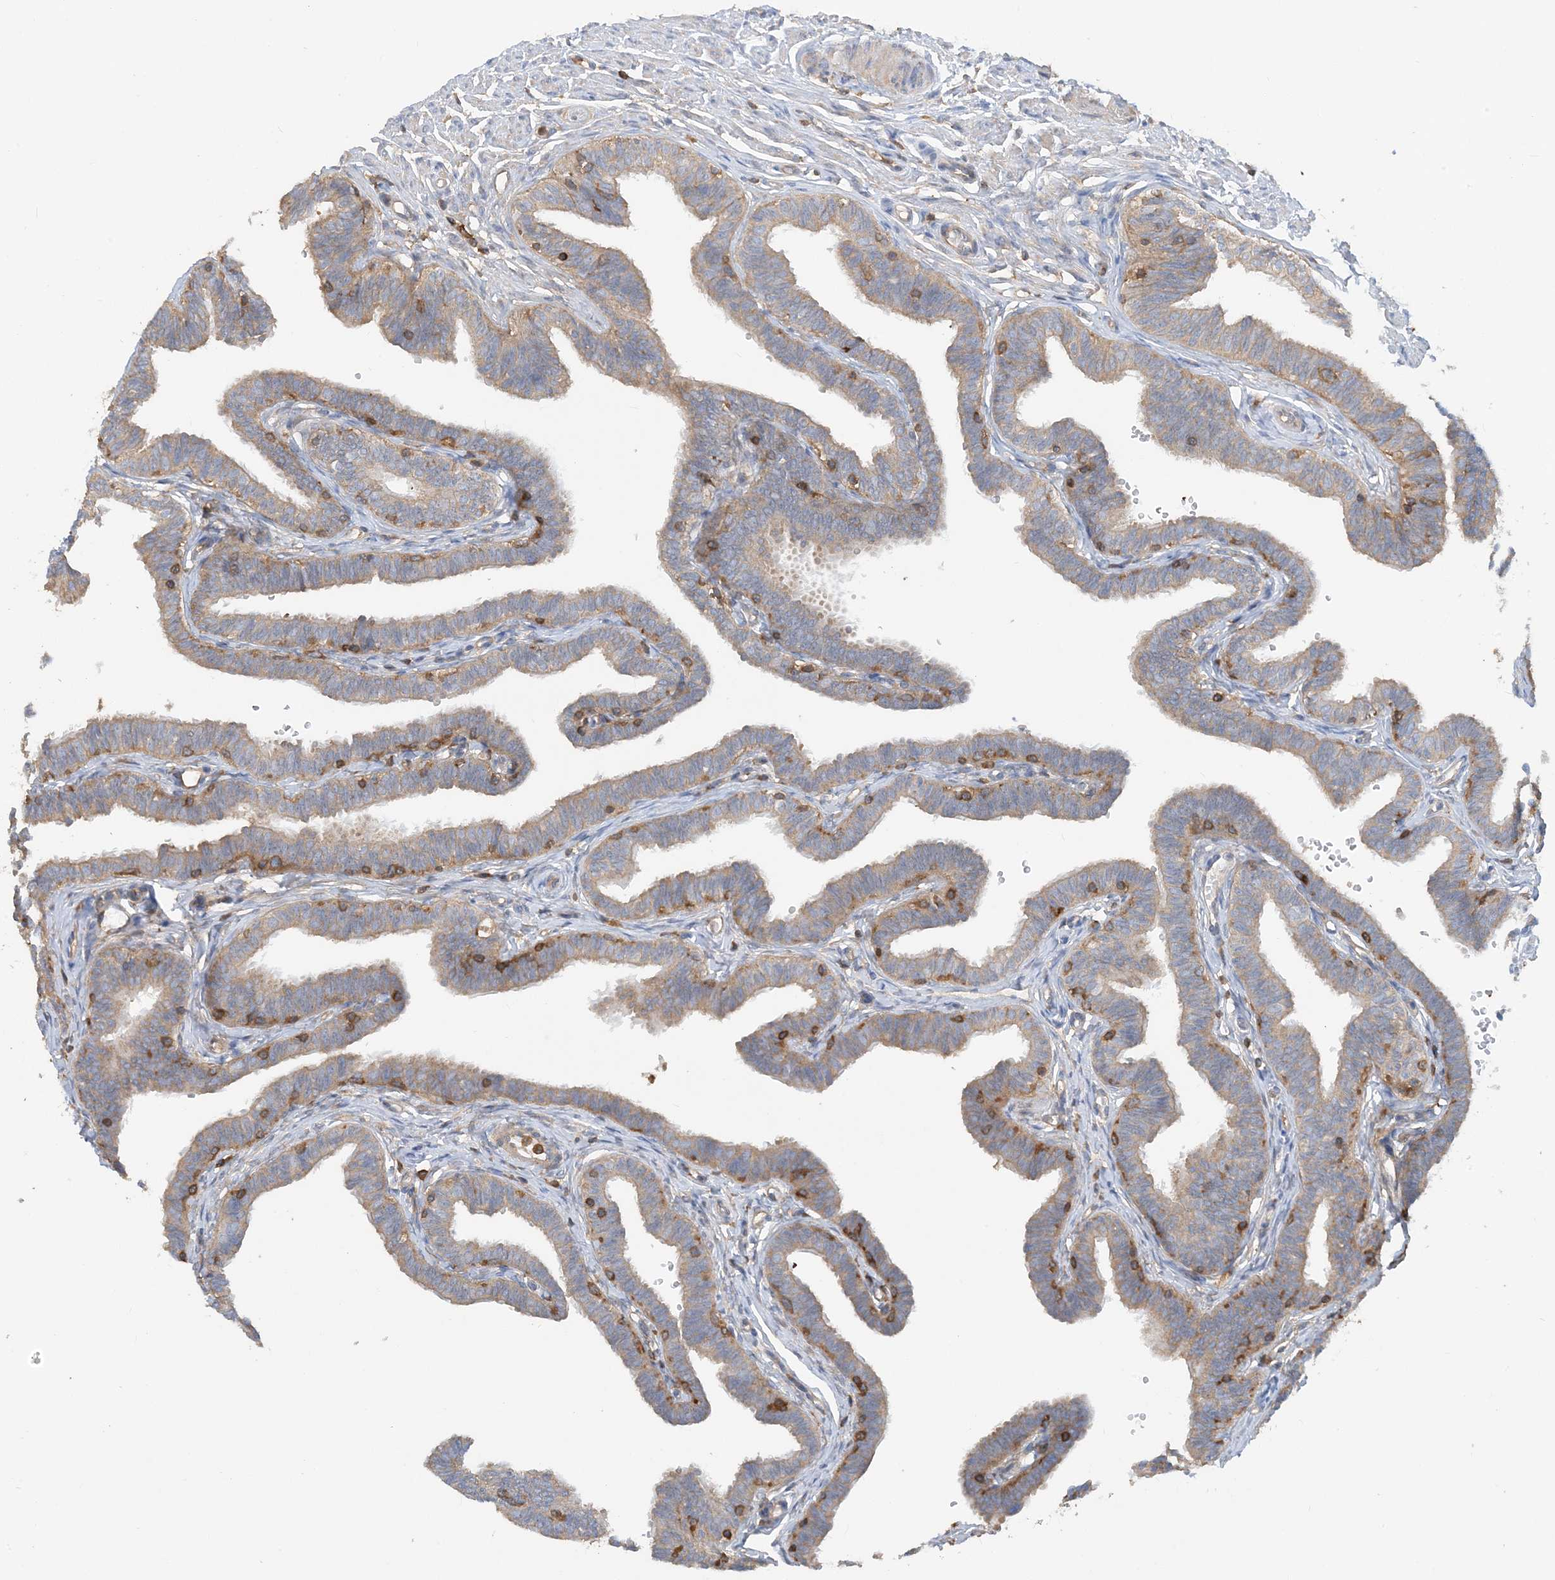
{"staining": {"intensity": "weak", "quantity": "25%-75%", "location": "cytoplasmic/membranous"}, "tissue": "fallopian tube", "cell_type": "Glandular cells", "image_type": "normal", "snomed": [{"axis": "morphology", "description": "Normal tissue, NOS"}, {"axis": "topography", "description": "Fallopian tube"}, {"axis": "topography", "description": "Ovary"}], "caption": "A low amount of weak cytoplasmic/membranous staining is seen in about 25%-75% of glandular cells in benign fallopian tube.", "gene": "SFMBT2", "patient": {"sex": "female", "age": 23}}